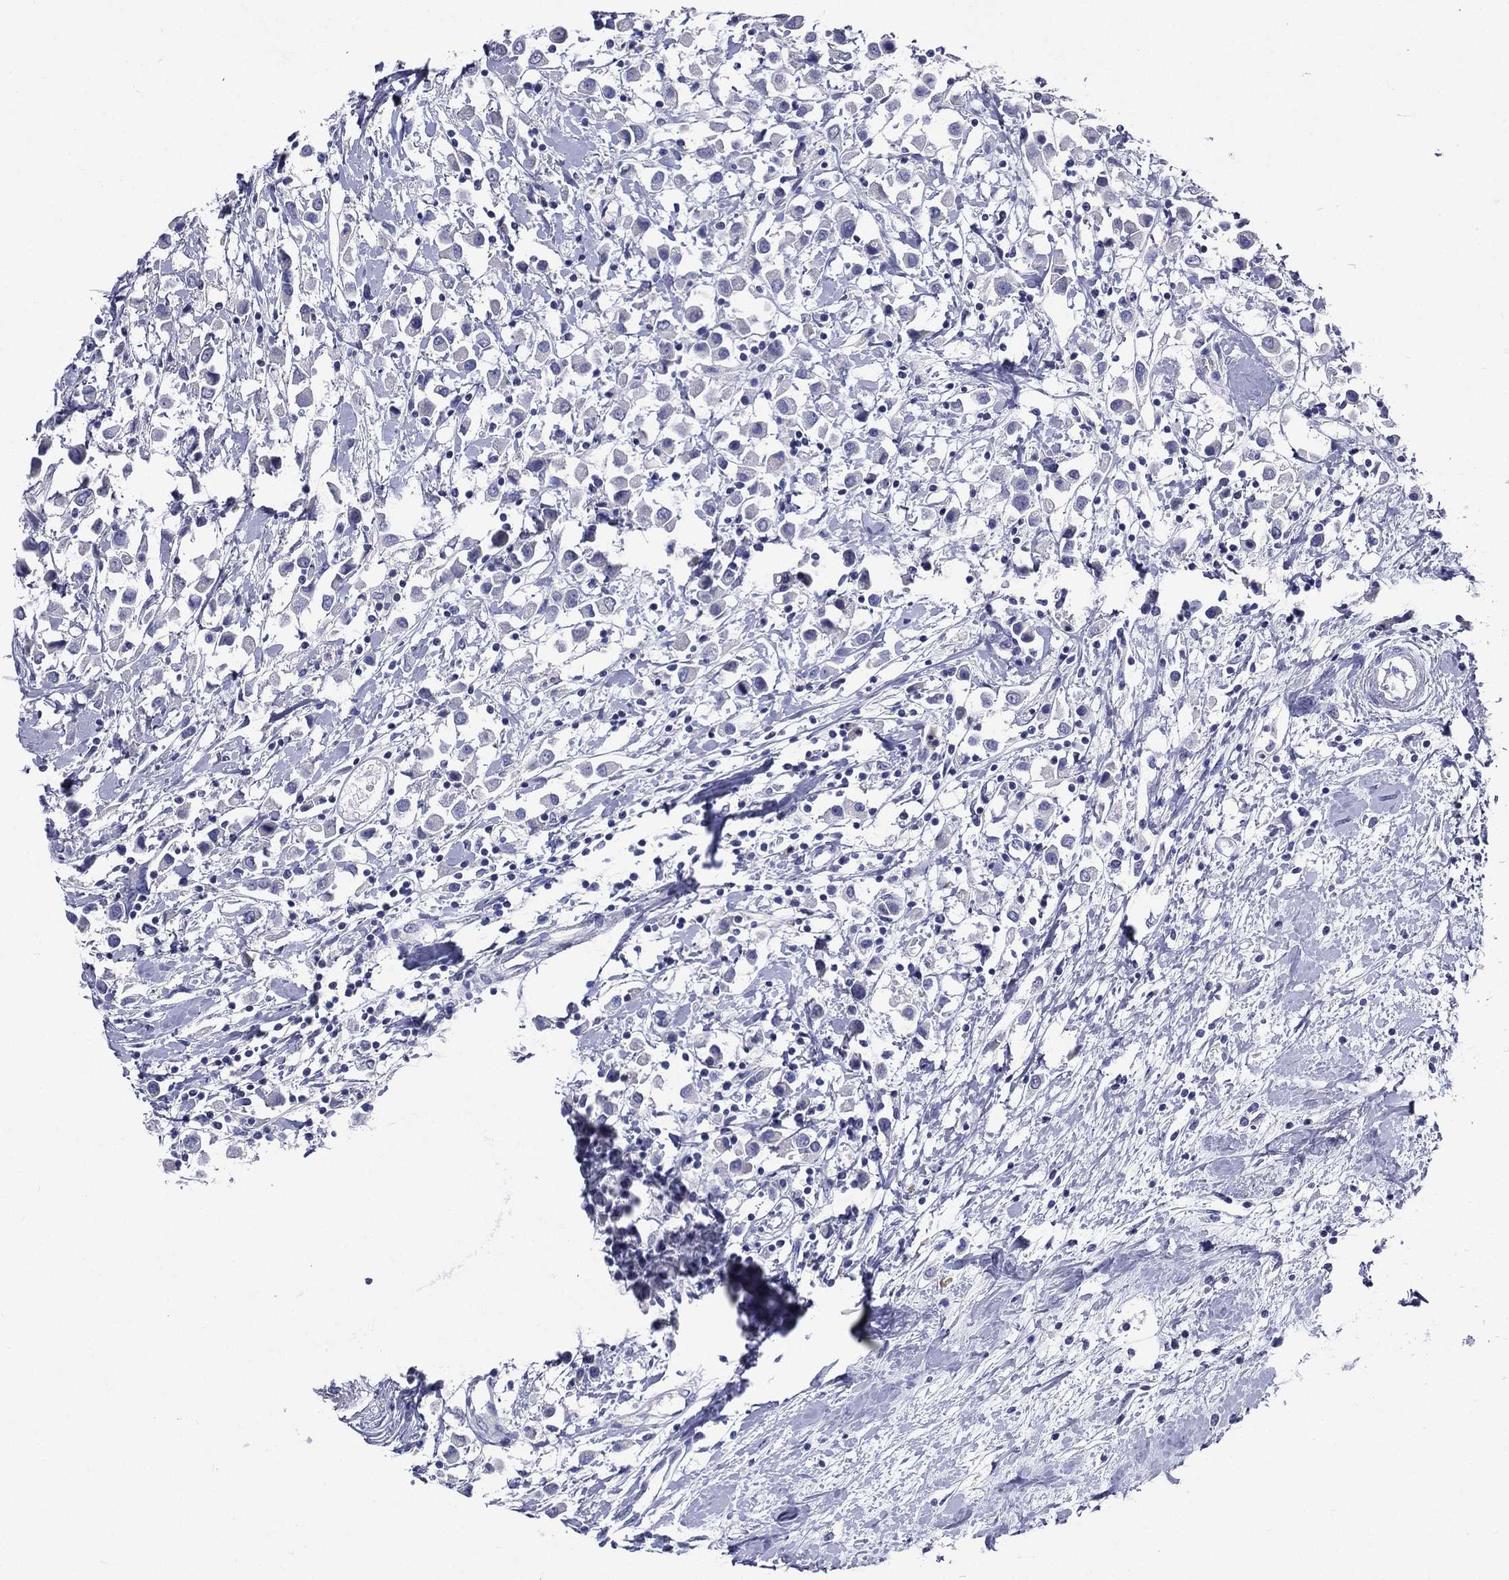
{"staining": {"intensity": "negative", "quantity": "none", "location": "none"}, "tissue": "breast cancer", "cell_type": "Tumor cells", "image_type": "cancer", "snomed": [{"axis": "morphology", "description": "Duct carcinoma"}, {"axis": "topography", "description": "Breast"}], "caption": "IHC histopathology image of human breast cancer stained for a protein (brown), which demonstrates no positivity in tumor cells.", "gene": "TGM1", "patient": {"sex": "female", "age": 61}}